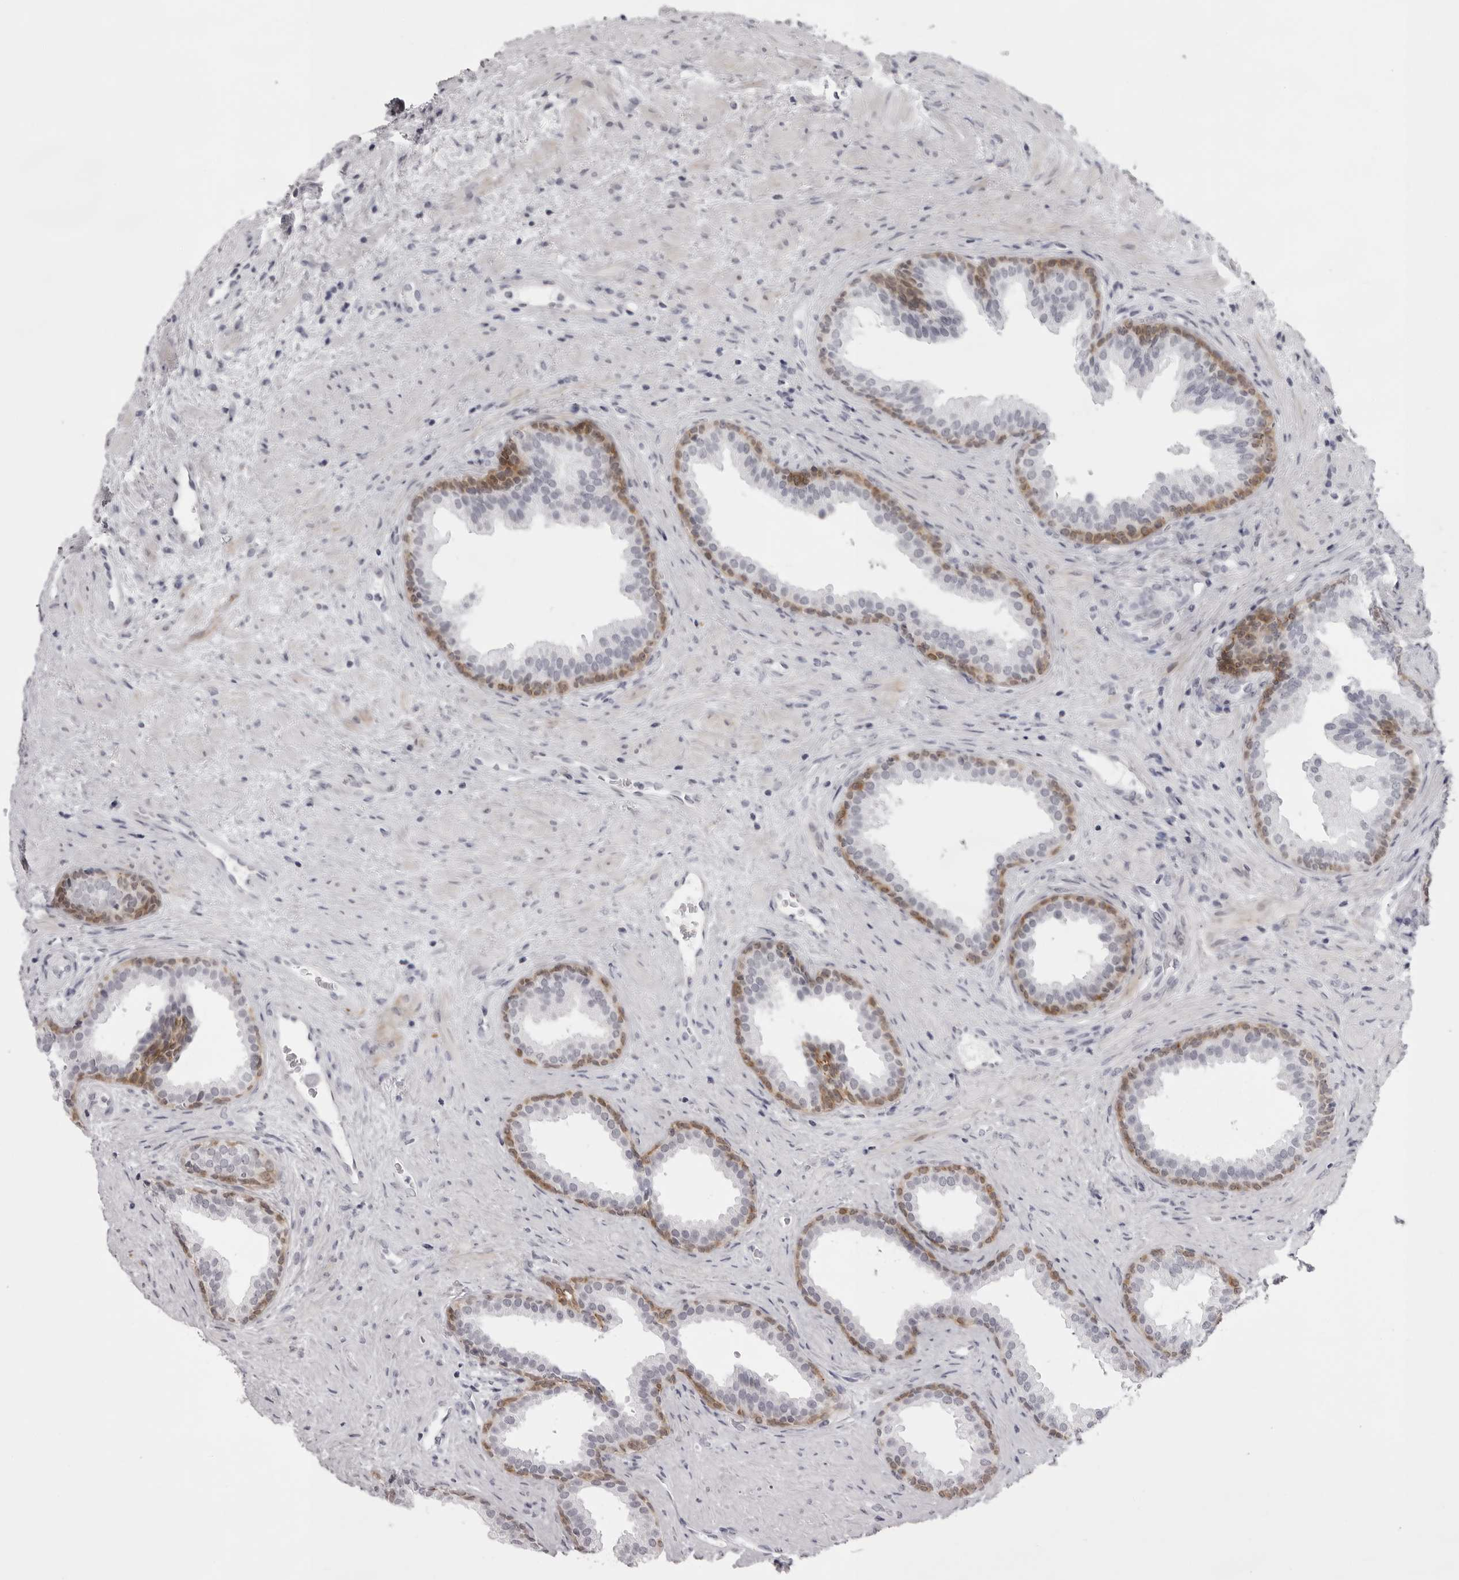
{"staining": {"intensity": "moderate", "quantity": "<25%", "location": "cytoplasmic/membranous"}, "tissue": "prostate", "cell_type": "Glandular cells", "image_type": "normal", "snomed": [{"axis": "morphology", "description": "Normal tissue, NOS"}, {"axis": "topography", "description": "Prostate"}], "caption": "Protein staining demonstrates moderate cytoplasmic/membranous expression in approximately <25% of glandular cells in unremarkable prostate.", "gene": "NUDT18", "patient": {"sex": "male", "age": 76}}